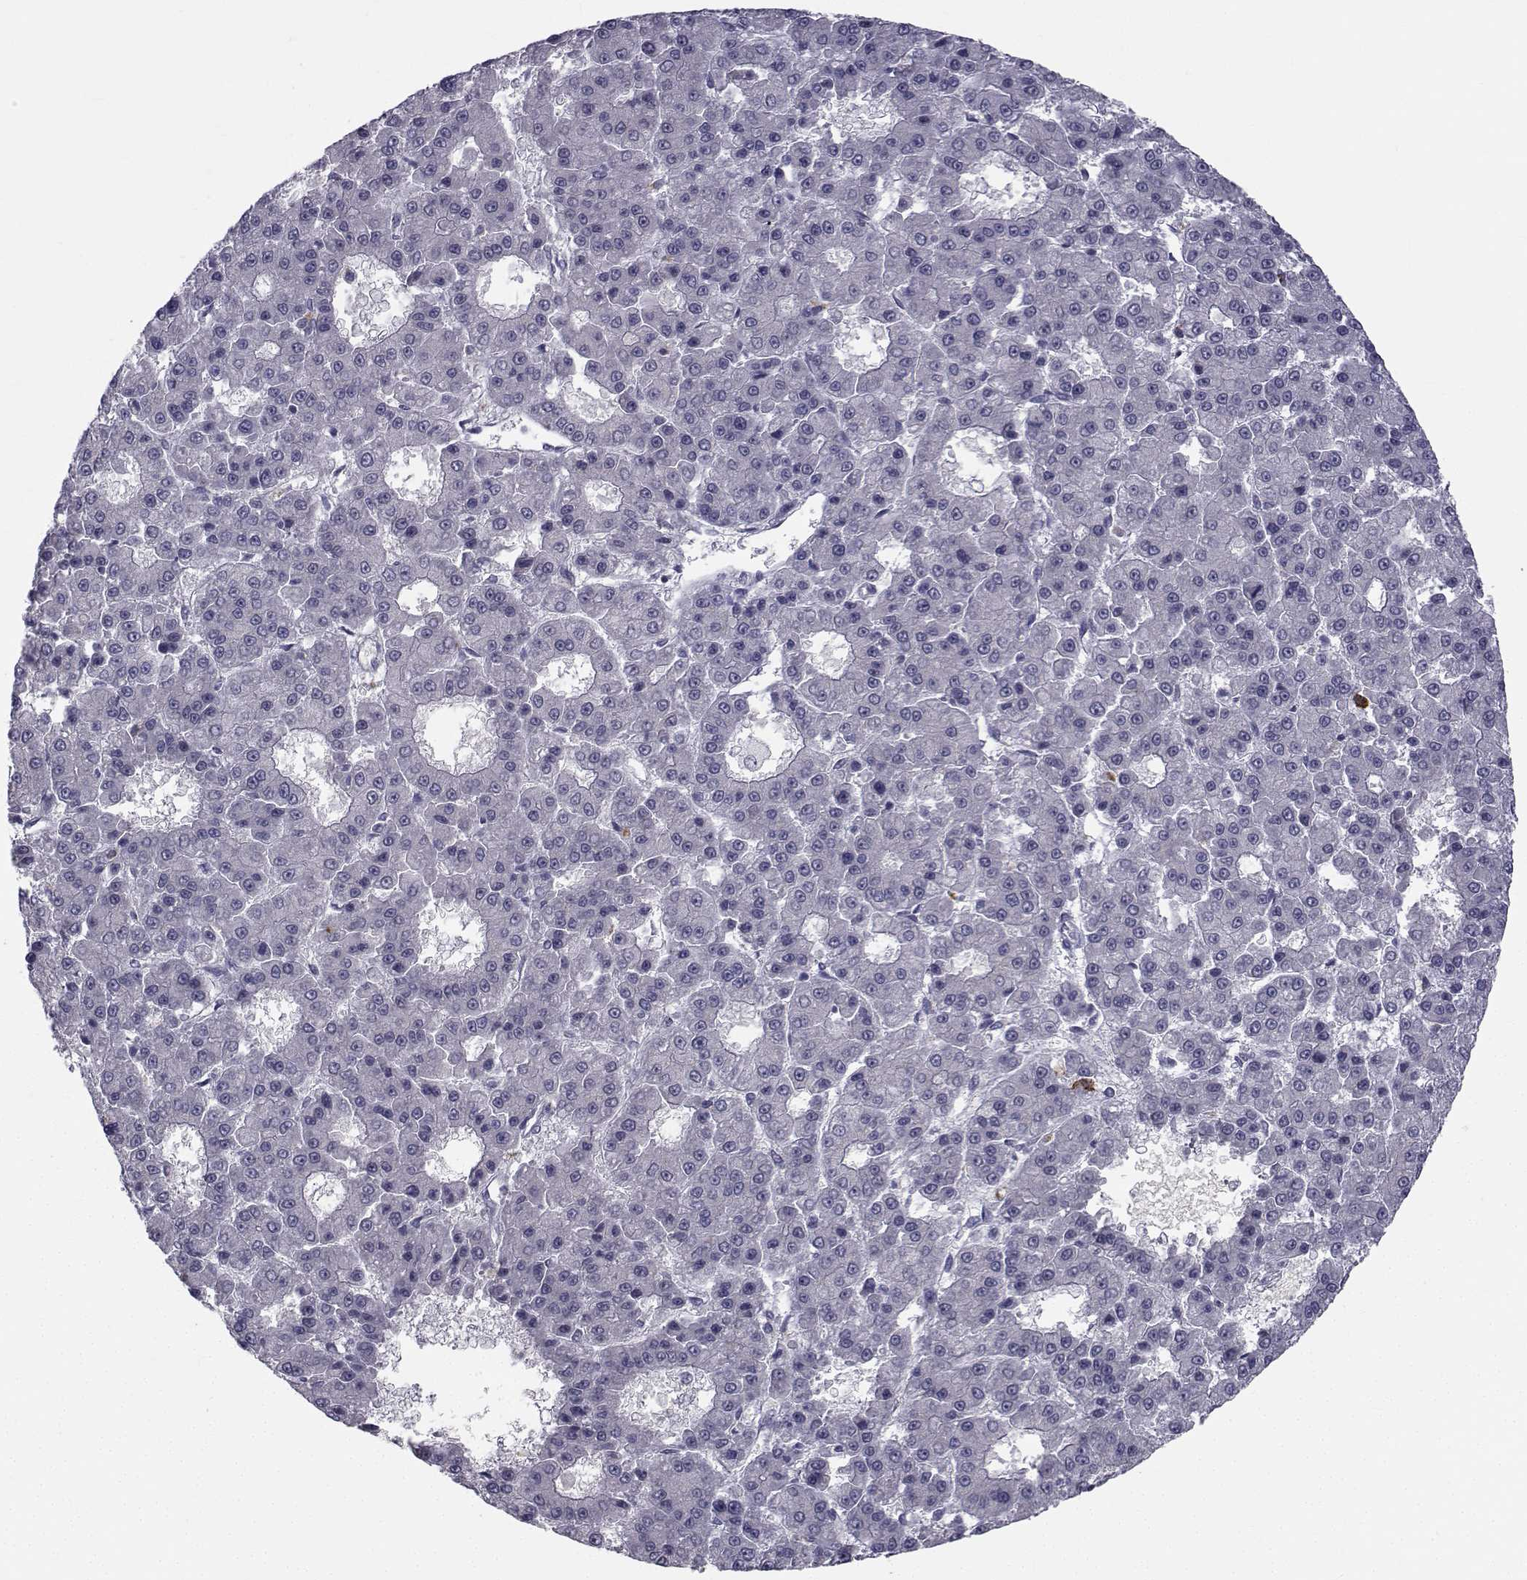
{"staining": {"intensity": "negative", "quantity": "none", "location": "none"}, "tissue": "liver cancer", "cell_type": "Tumor cells", "image_type": "cancer", "snomed": [{"axis": "morphology", "description": "Carcinoma, Hepatocellular, NOS"}, {"axis": "topography", "description": "Liver"}], "caption": "Immunohistochemistry image of liver cancer stained for a protein (brown), which demonstrates no expression in tumor cells.", "gene": "ANGPT1", "patient": {"sex": "male", "age": 70}}